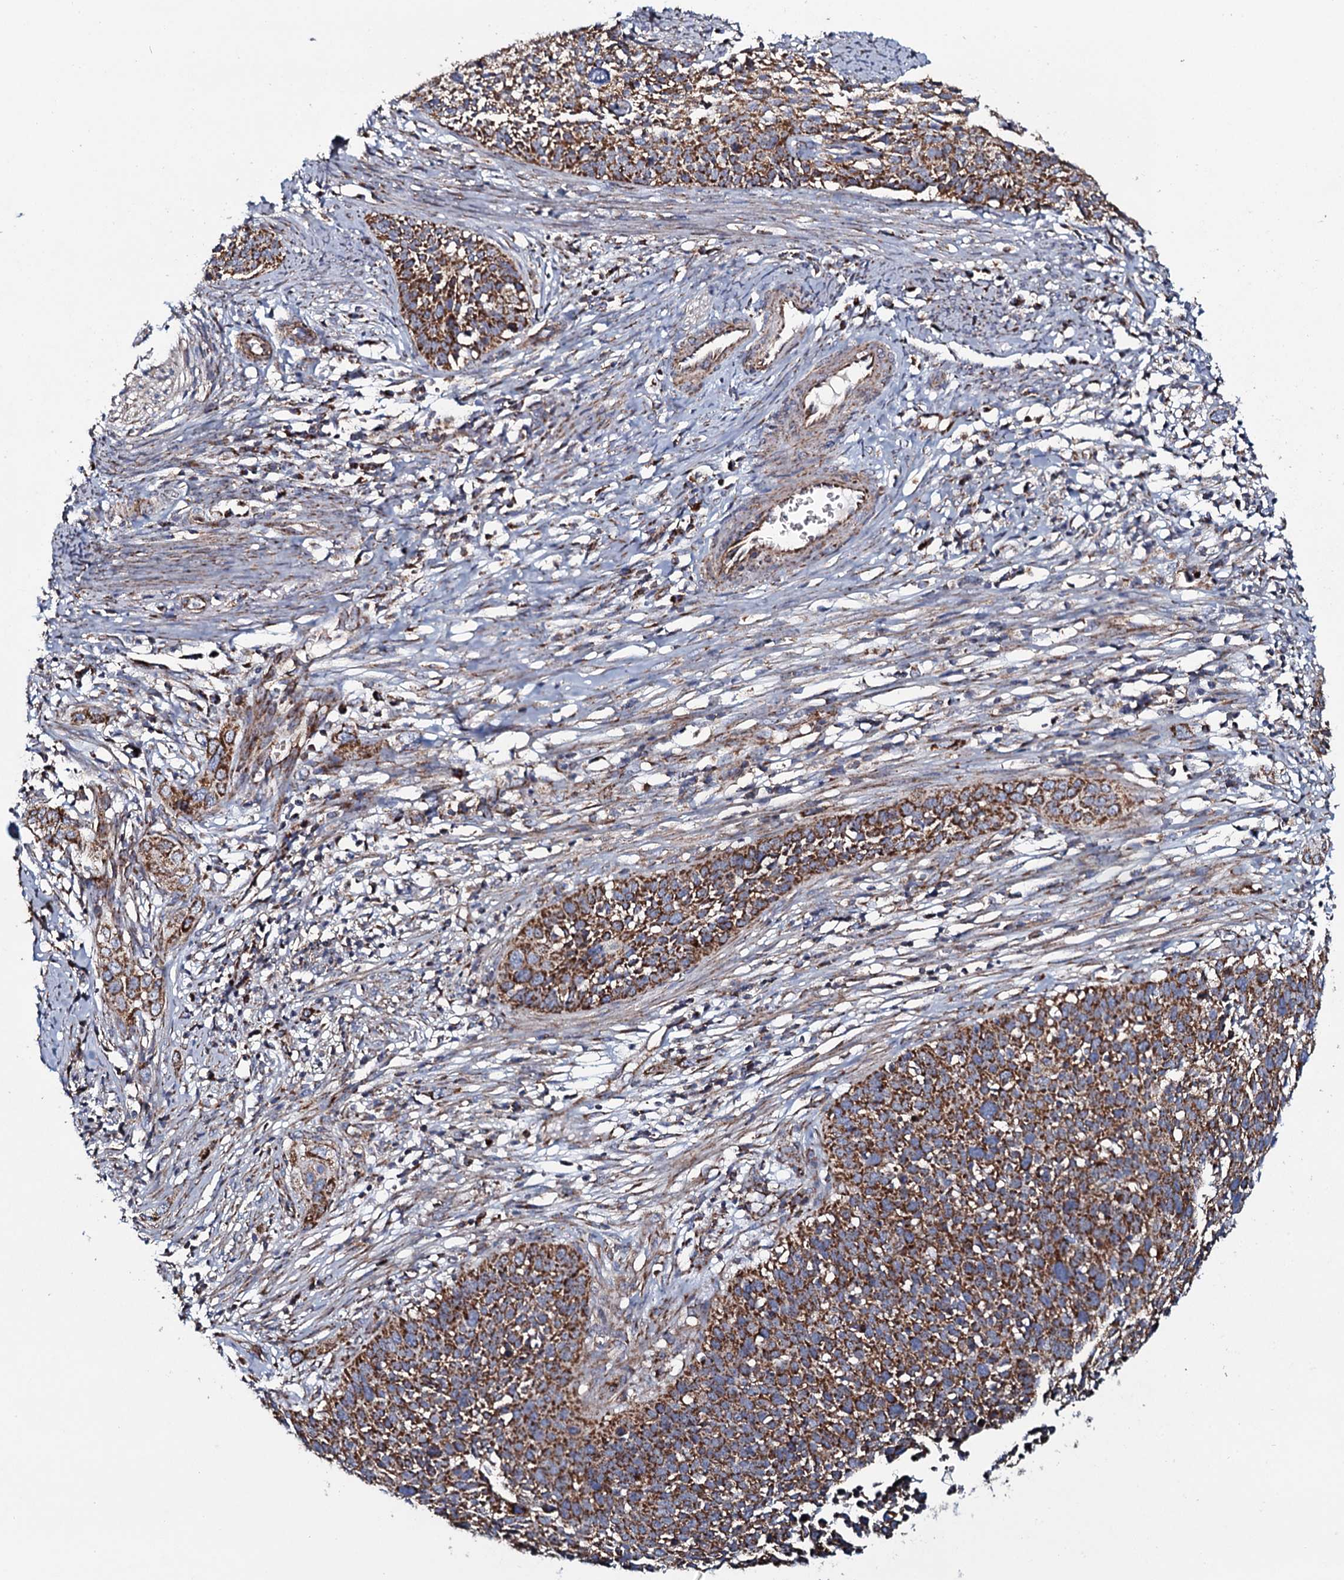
{"staining": {"intensity": "moderate", "quantity": ">75%", "location": "cytoplasmic/membranous"}, "tissue": "cervical cancer", "cell_type": "Tumor cells", "image_type": "cancer", "snomed": [{"axis": "morphology", "description": "Squamous cell carcinoma, NOS"}, {"axis": "topography", "description": "Cervix"}], "caption": "Immunohistochemistry (IHC) image of human squamous cell carcinoma (cervical) stained for a protein (brown), which exhibits medium levels of moderate cytoplasmic/membranous expression in approximately >75% of tumor cells.", "gene": "EVC2", "patient": {"sex": "female", "age": 34}}